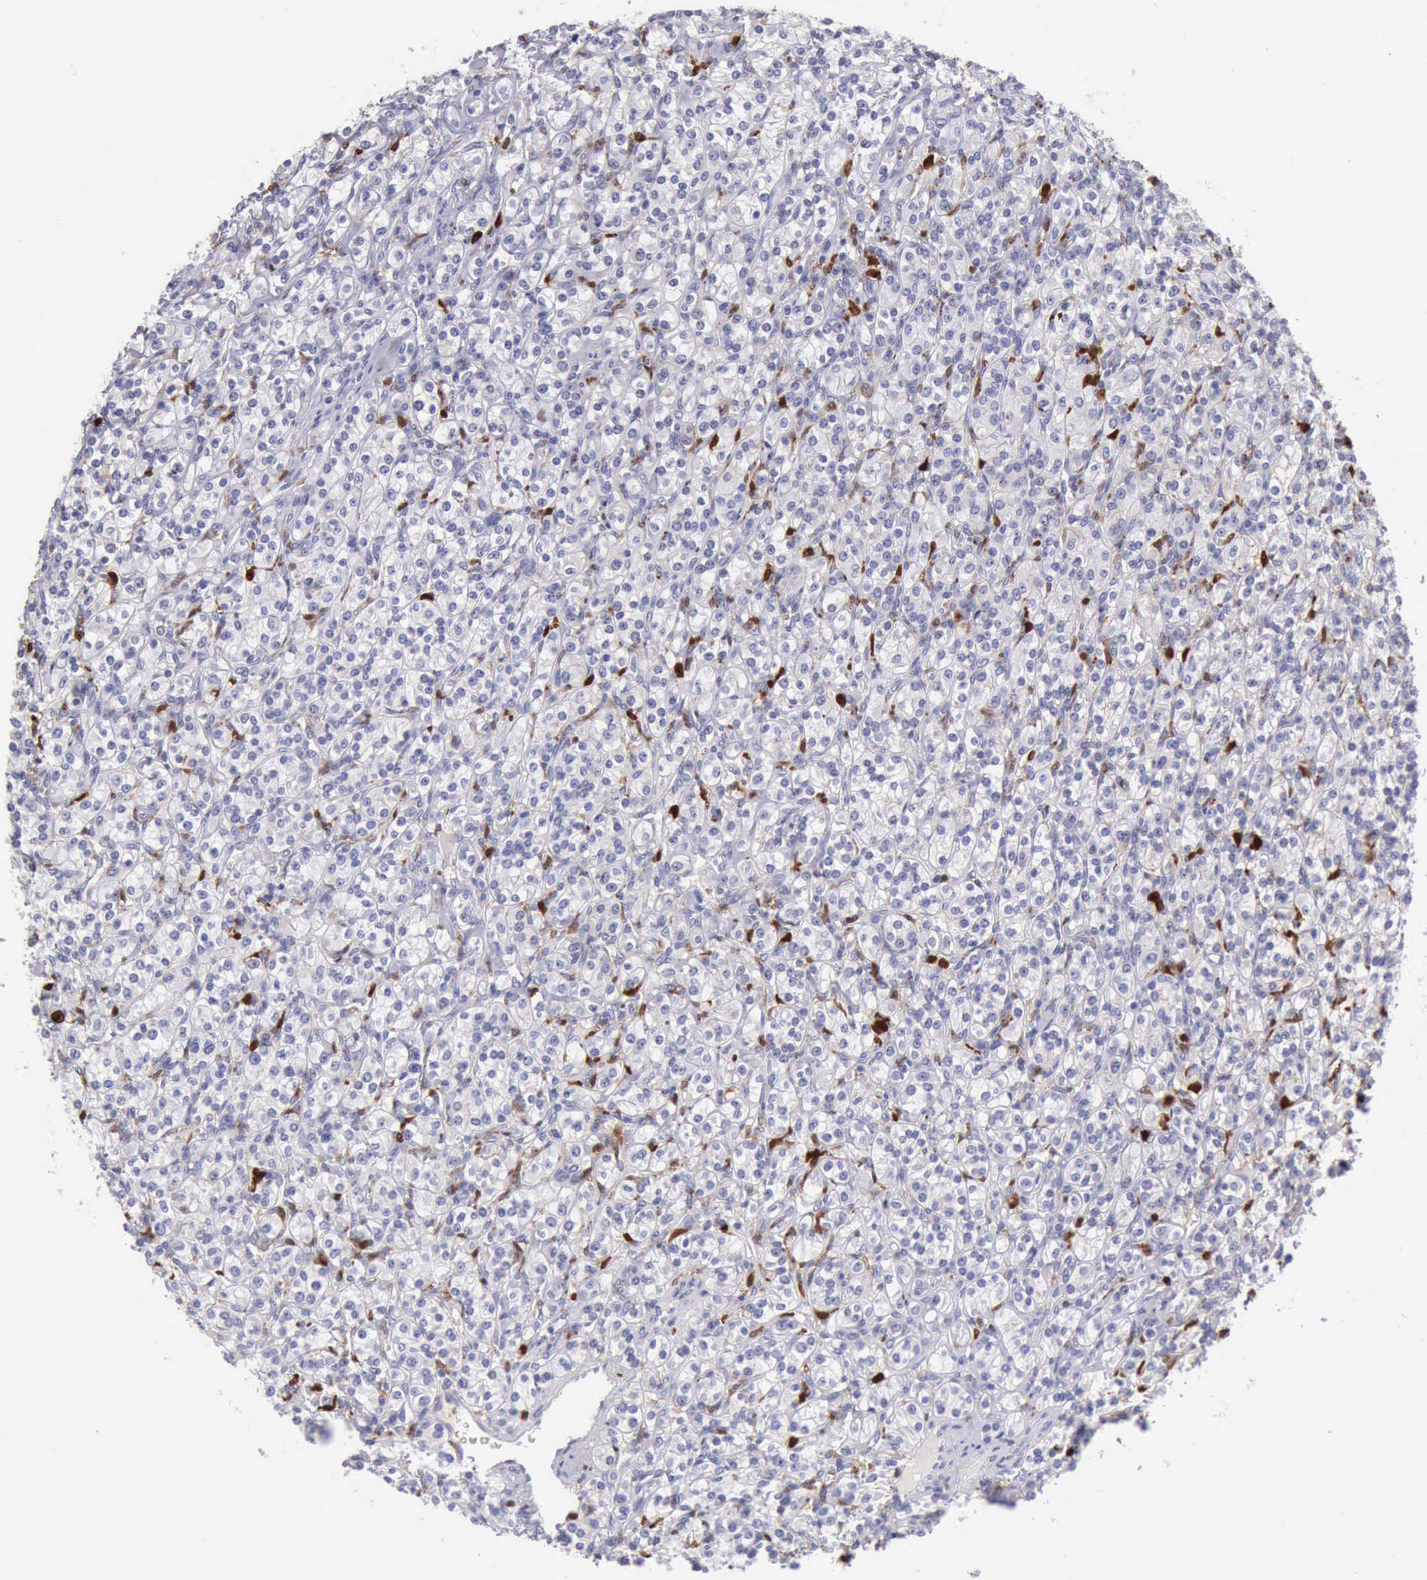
{"staining": {"intensity": "negative", "quantity": "none", "location": "none"}, "tissue": "renal cancer", "cell_type": "Tumor cells", "image_type": "cancer", "snomed": [{"axis": "morphology", "description": "Adenocarcinoma, NOS"}, {"axis": "topography", "description": "Kidney"}], "caption": "A histopathology image of human adenocarcinoma (renal) is negative for staining in tumor cells.", "gene": "CSTA", "patient": {"sex": "male", "age": 77}}